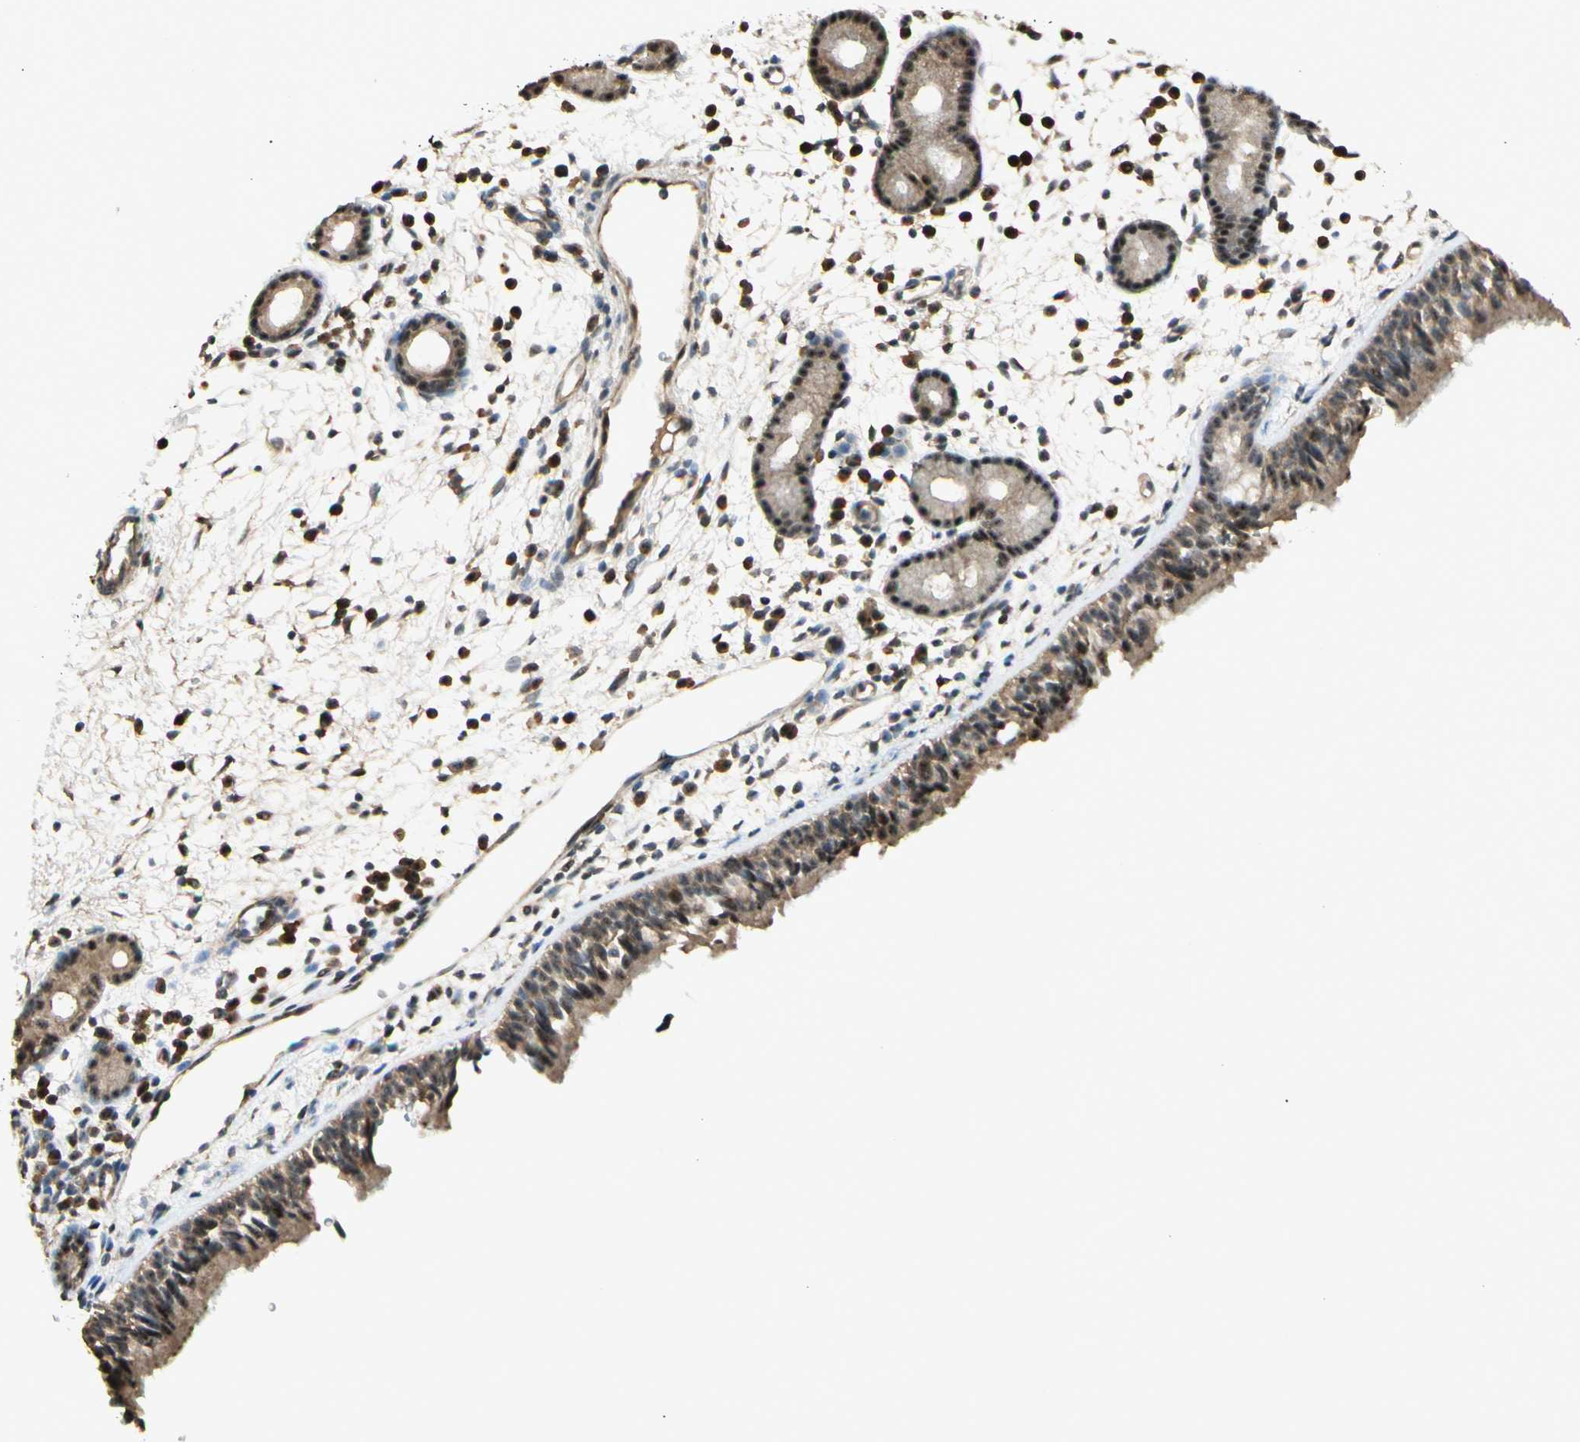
{"staining": {"intensity": "strong", "quantity": "25%-75%", "location": "cytoplasmic/membranous,nuclear"}, "tissue": "nasopharynx", "cell_type": "Respiratory epithelial cells", "image_type": "normal", "snomed": [{"axis": "morphology", "description": "Normal tissue, NOS"}, {"axis": "morphology", "description": "Inflammation, NOS"}, {"axis": "topography", "description": "Nasopharynx"}], "caption": "Normal nasopharynx was stained to show a protein in brown. There is high levels of strong cytoplasmic/membranous,nuclear positivity in approximately 25%-75% of respiratory epithelial cells. (DAB IHC with brightfield microscopy, high magnification).", "gene": "MCPH1", "patient": {"sex": "female", "age": 55}}